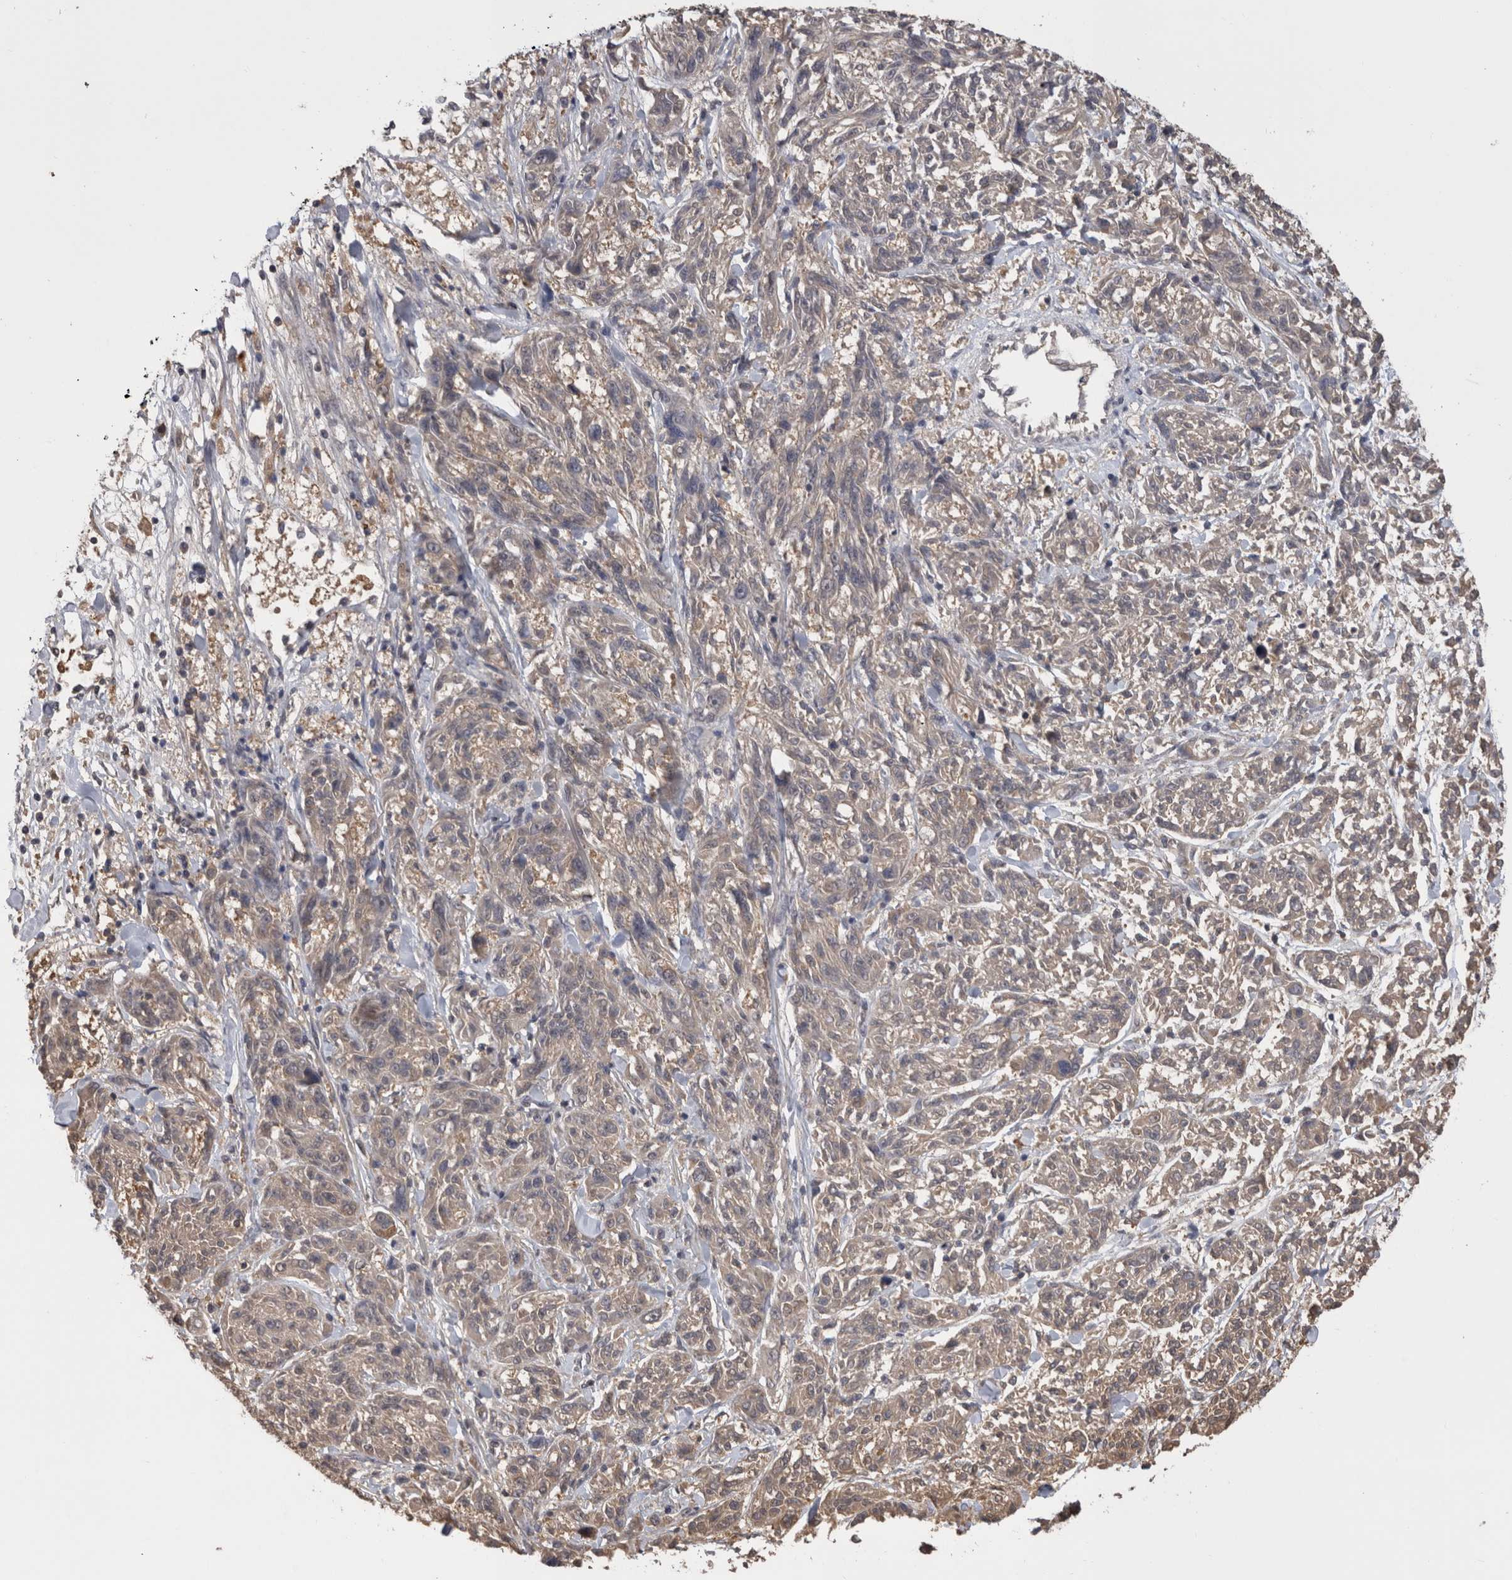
{"staining": {"intensity": "weak", "quantity": "25%-75%", "location": "cytoplasmic/membranous"}, "tissue": "melanoma", "cell_type": "Tumor cells", "image_type": "cancer", "snomed": [{"axis": "morphology", "description": "Malignant melanoma, NOS"}, {"axis": "topography", "description": "Skin"}], "caption": "Malignant melanoma stained with DAB immunohistochemistry exhibits low levels of weak cytoplasmic/membranous staining in approximately 25%-75% of tumor cells.", "gene": "PREP", "patient": {"sex": "male", "age": 53}}